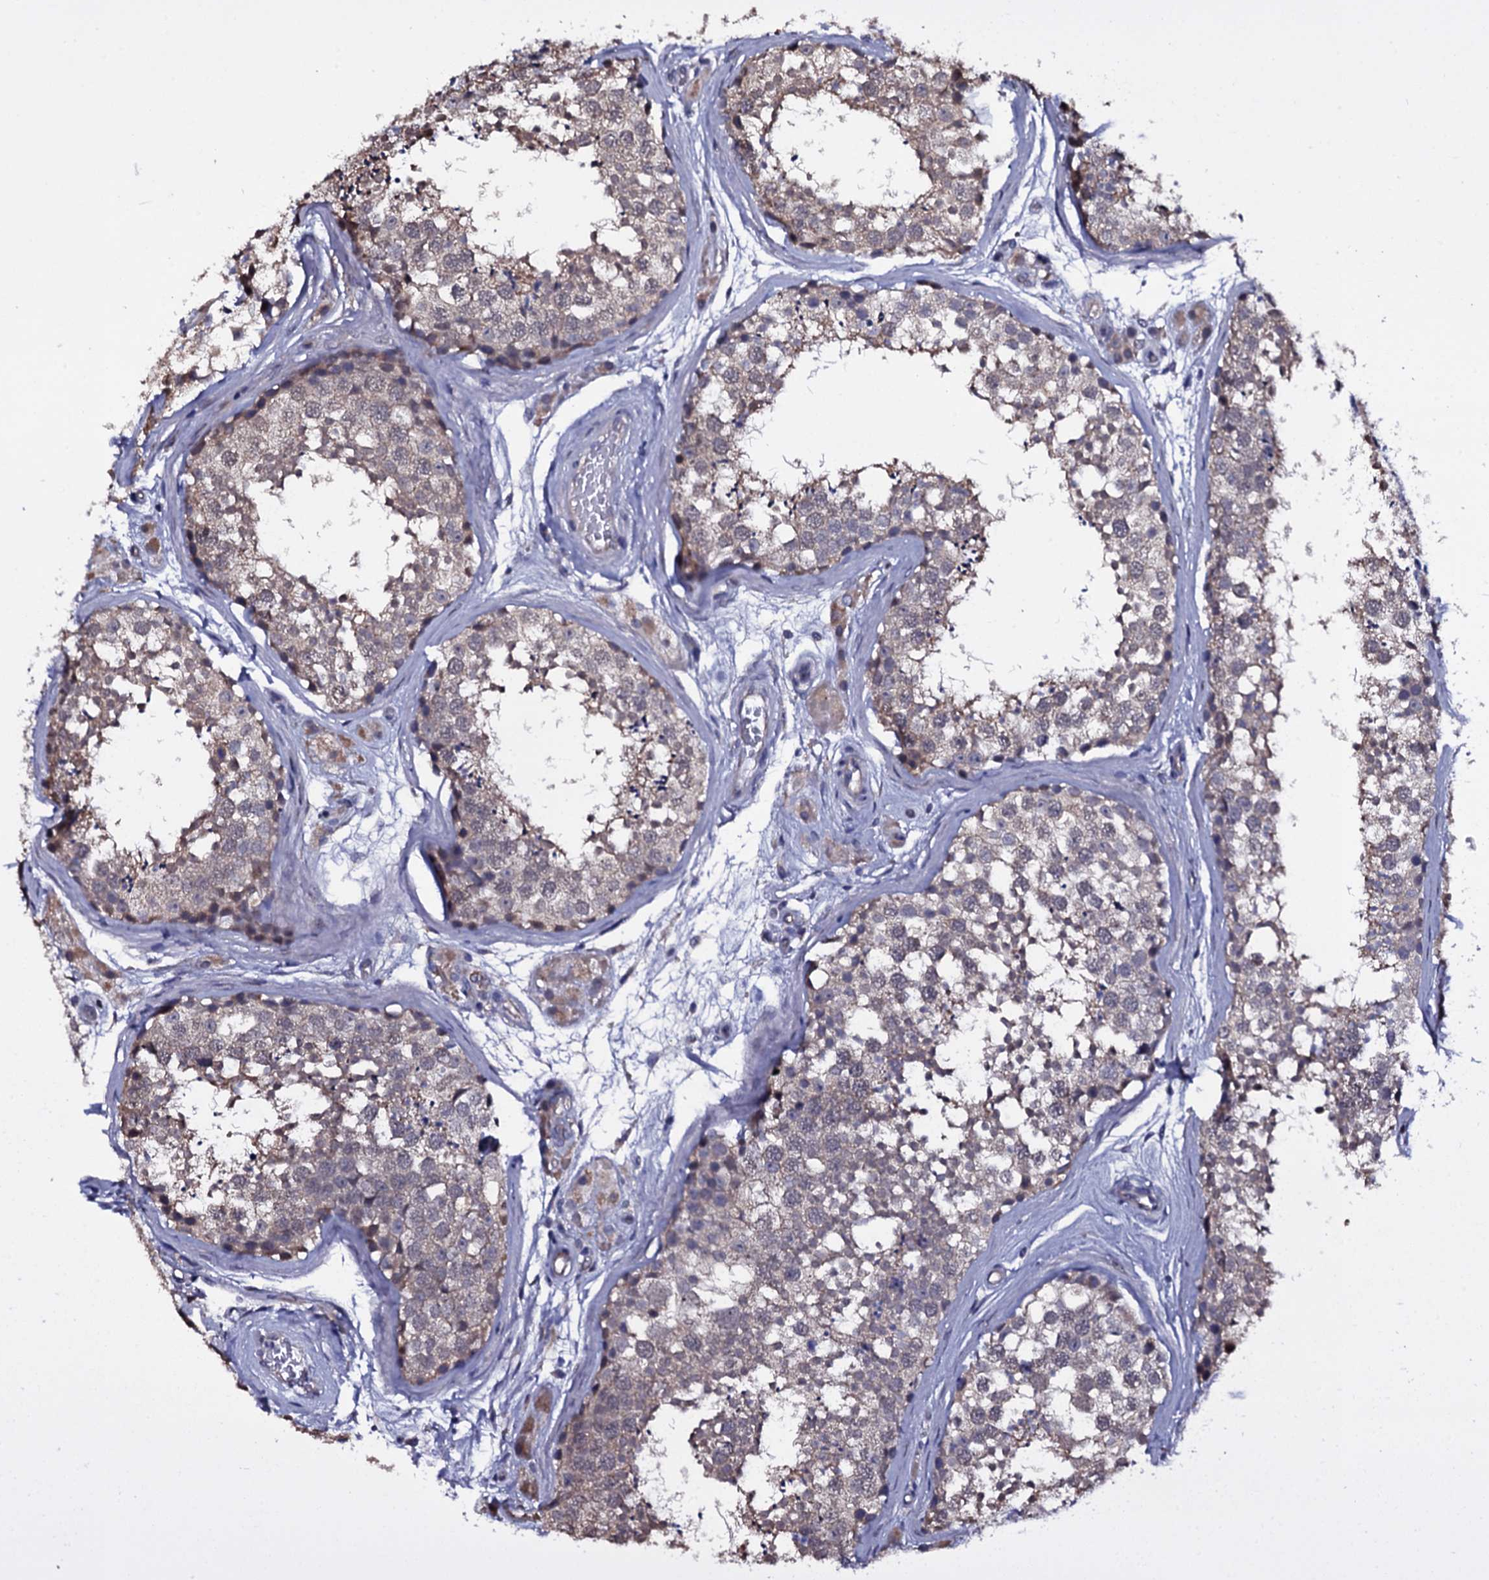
{"staining": {"intensity": "weak", "quantity": "<25%", "location": "cytoplasmic/membranous"}, "tissue": "testis", "cell_type": "Cells in seminiferous ducts", "image_type": "normal", "snomed": [{"axis": "morphology", "description": "Normal tissue, NOS"}, {"axis": "topography", "description": "Testis"}], "caption": "Cells in seminiferous ducts show no significant expression in unremarkable testis. The staining is performed using DAB brown chromogen with nuclei counter-stained in using hematoxylin.", "gene": "GAREM1", "patient": {"sex": "male", "age": 56}}